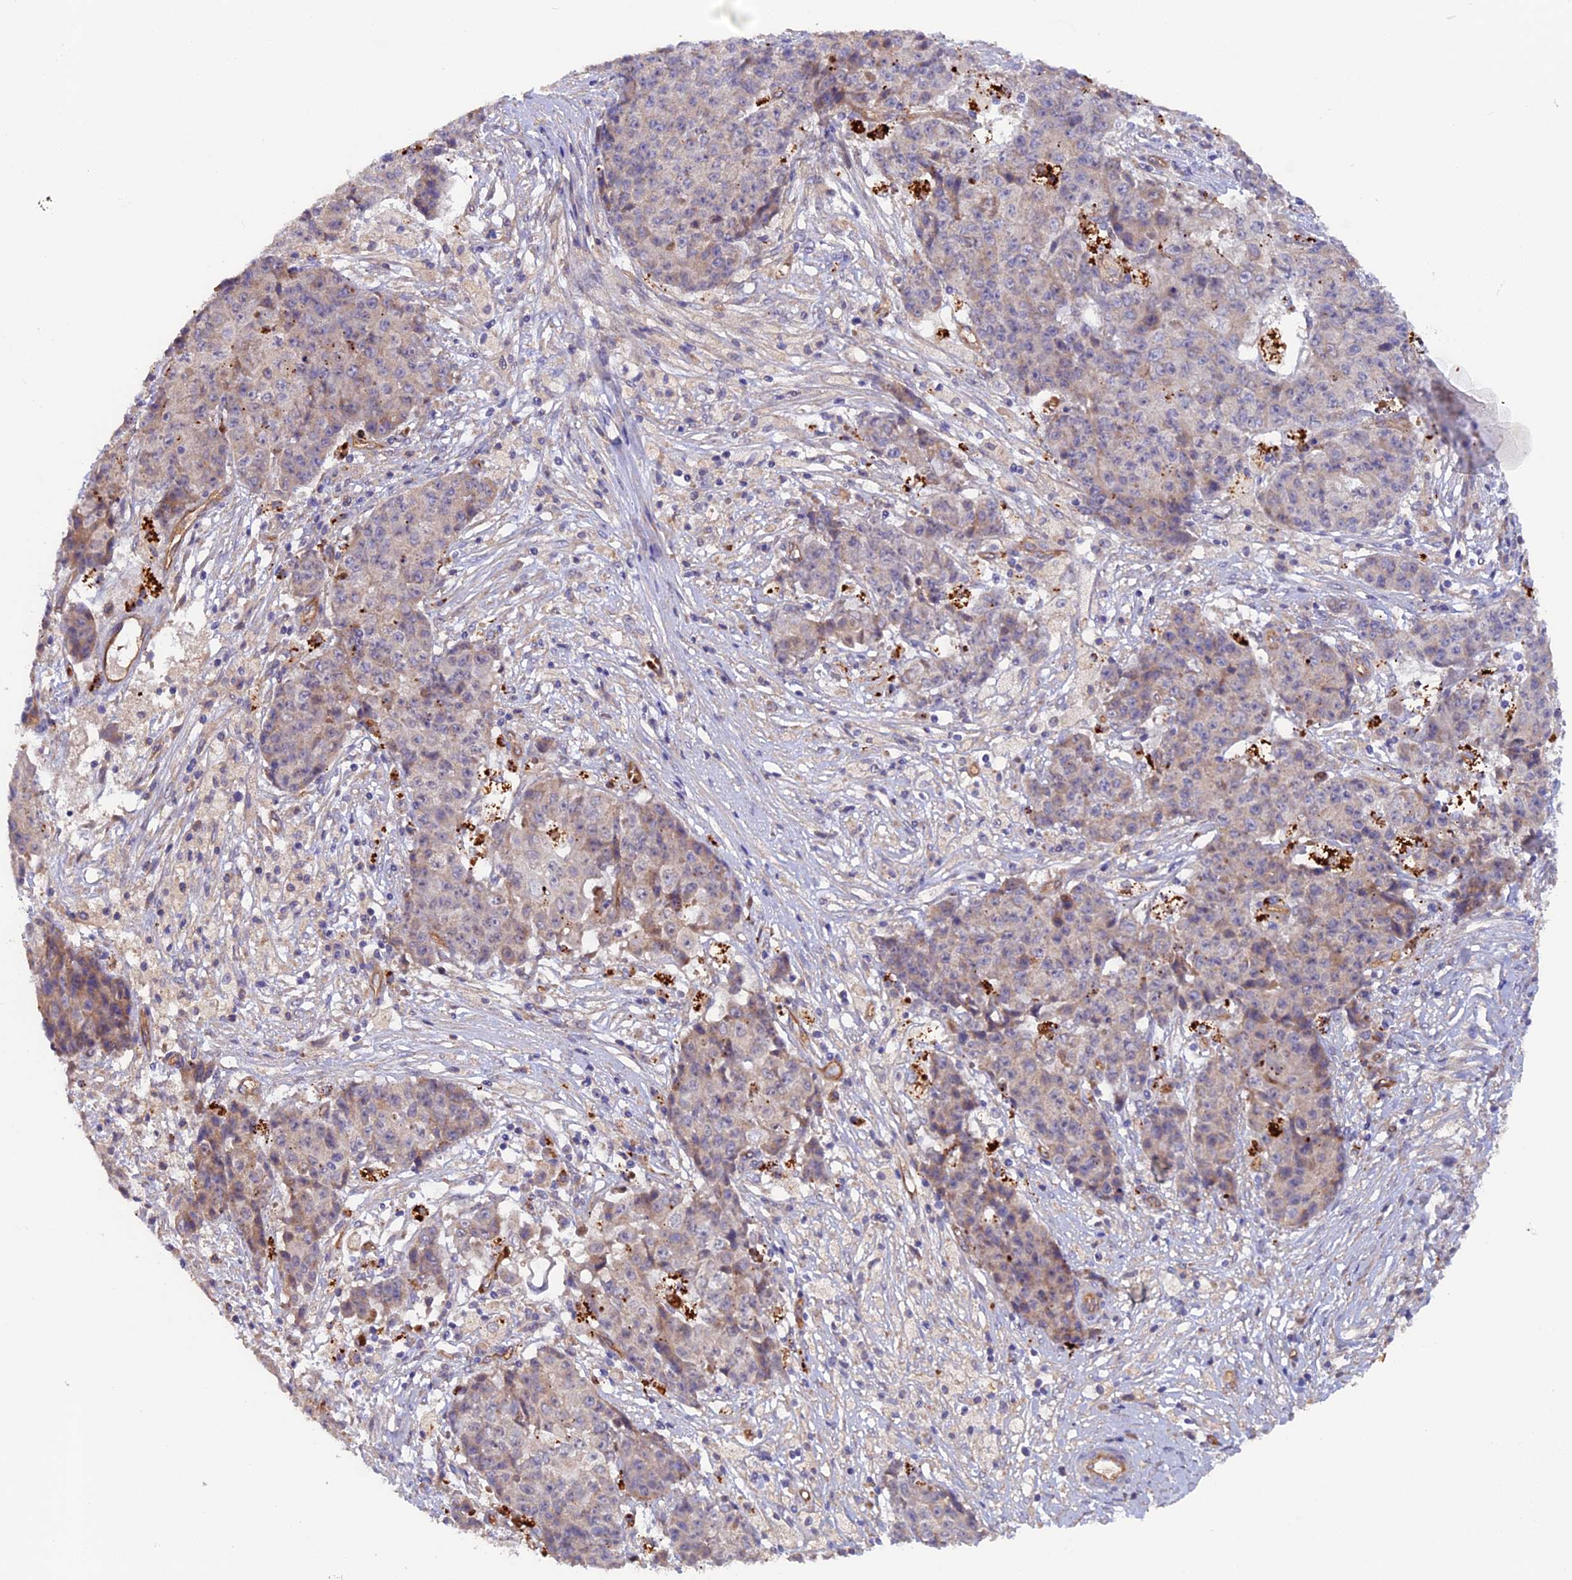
{"staining": {"intensity": "weak", "quantity": "25%-75%", "location": "cytoplasmic/membranous"}, "tissue": "ovarian cancer", "cell_type": "Tumor cells", "image_type": "cancer", "snomed": [{"axis": "morphology", "description": "Carcinoma, endometroid"}, {"axis": "topography", "description": "Ovary"}], "caption": "Immunohistochemical staining of human ovarian cancer exhibits low levels of weak cytoplasmic/membranous protein staining in approximately 25%-75% of tumor cells. (IHC, brightfield microscopy, high magnification).", "gene": "DUS3L", "patient": {"sex": "female", "age": 42}}